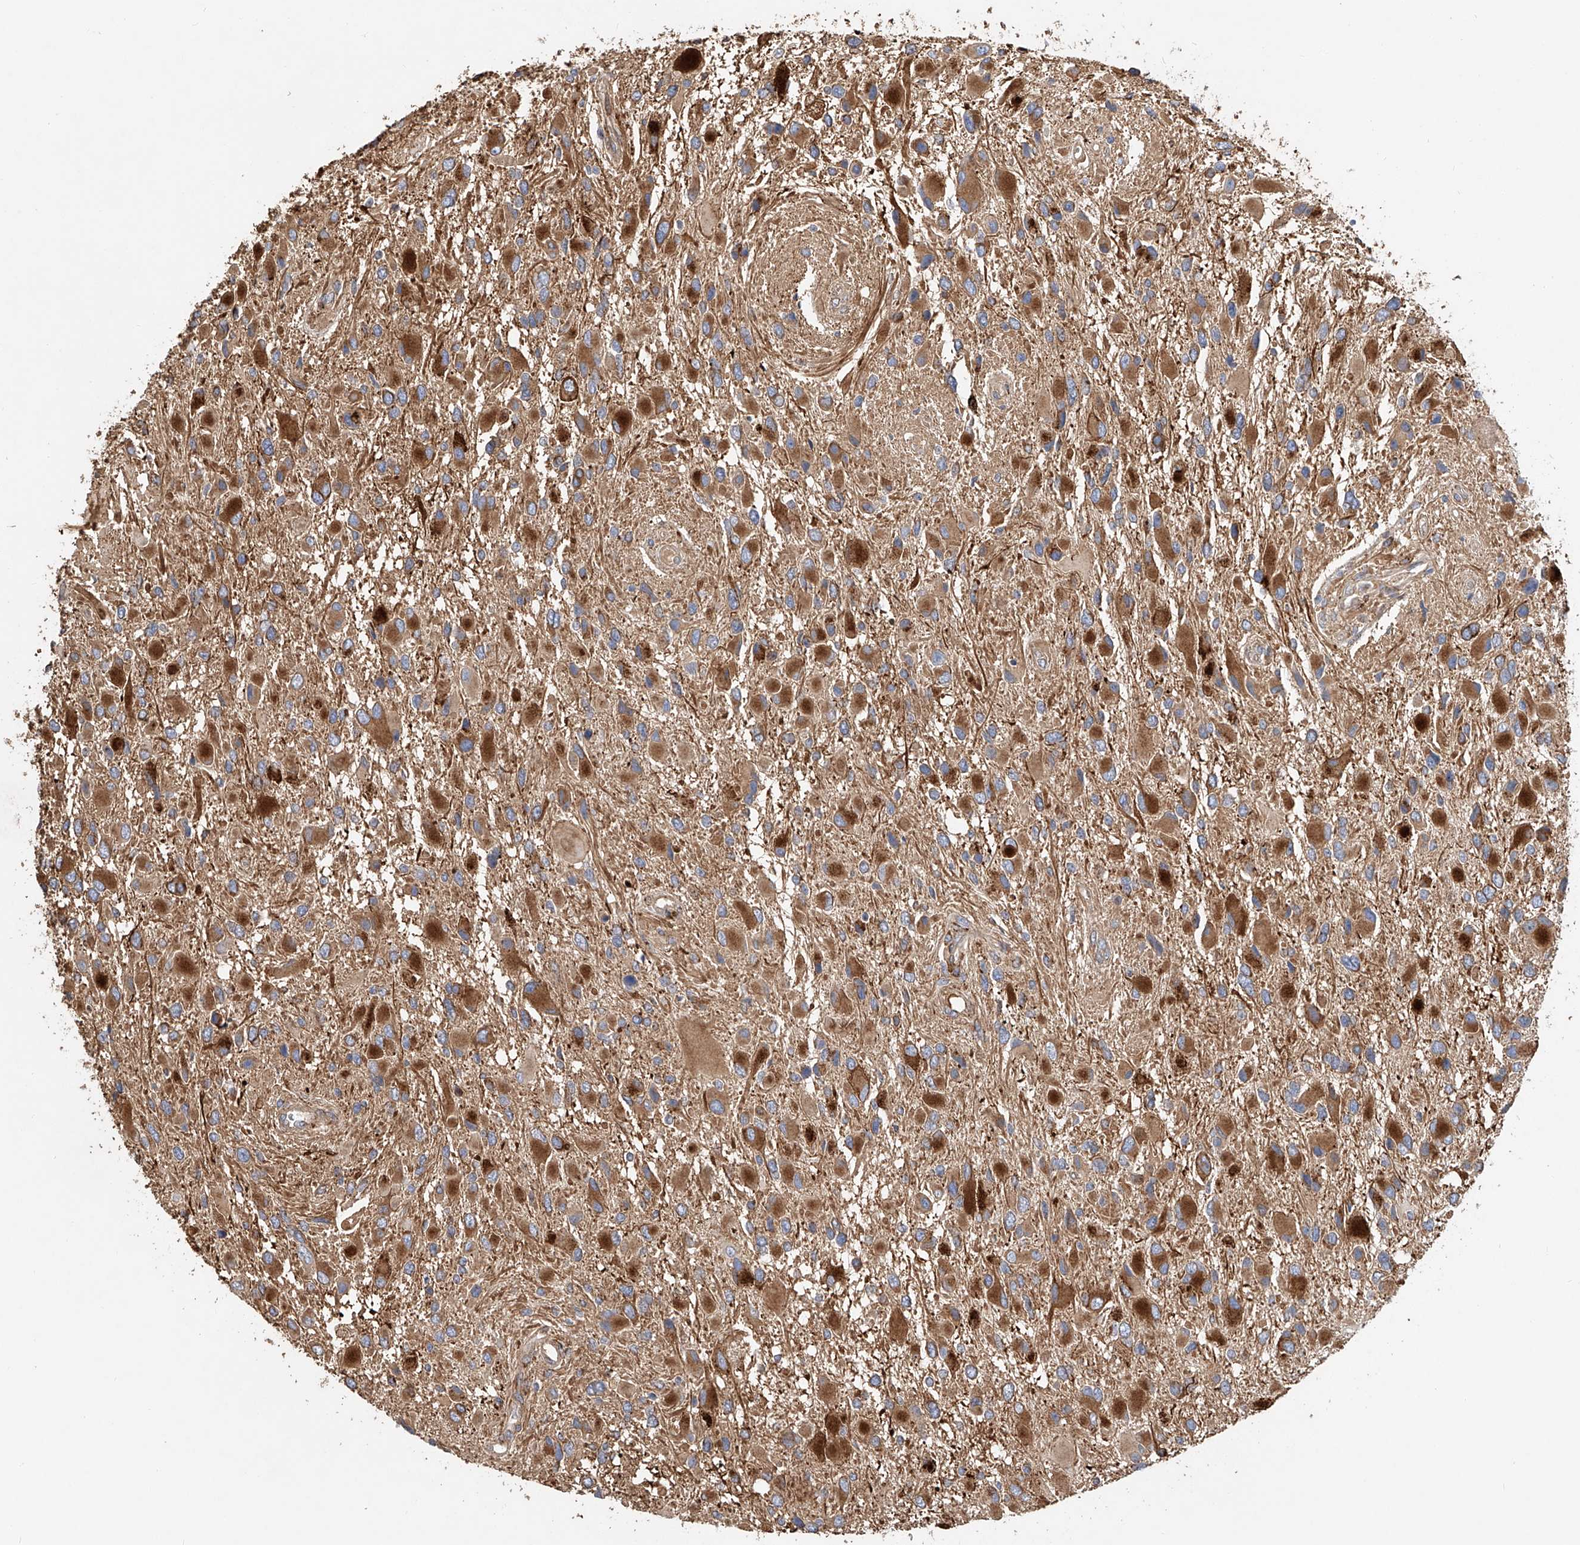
{"staining": {"intensity": "strong", "quantity": ">75%", "location": "cytoplasmic/membranous"}, "tissue": "glioma", "cell_type": "Tumor cells", "image_type": "cancer", "snomed": [{"axis": "morphology", "description": "Glioma, malignant, High grade"}, {"axis": "topography", "description": "Brain"}], "caption": "Malignant glioma (high-grade) stained with a protein marker demonstrates strong staining in tumor cells.", "gene": "HGSNAT", "patient": {"sex": "male", "age": 53}}